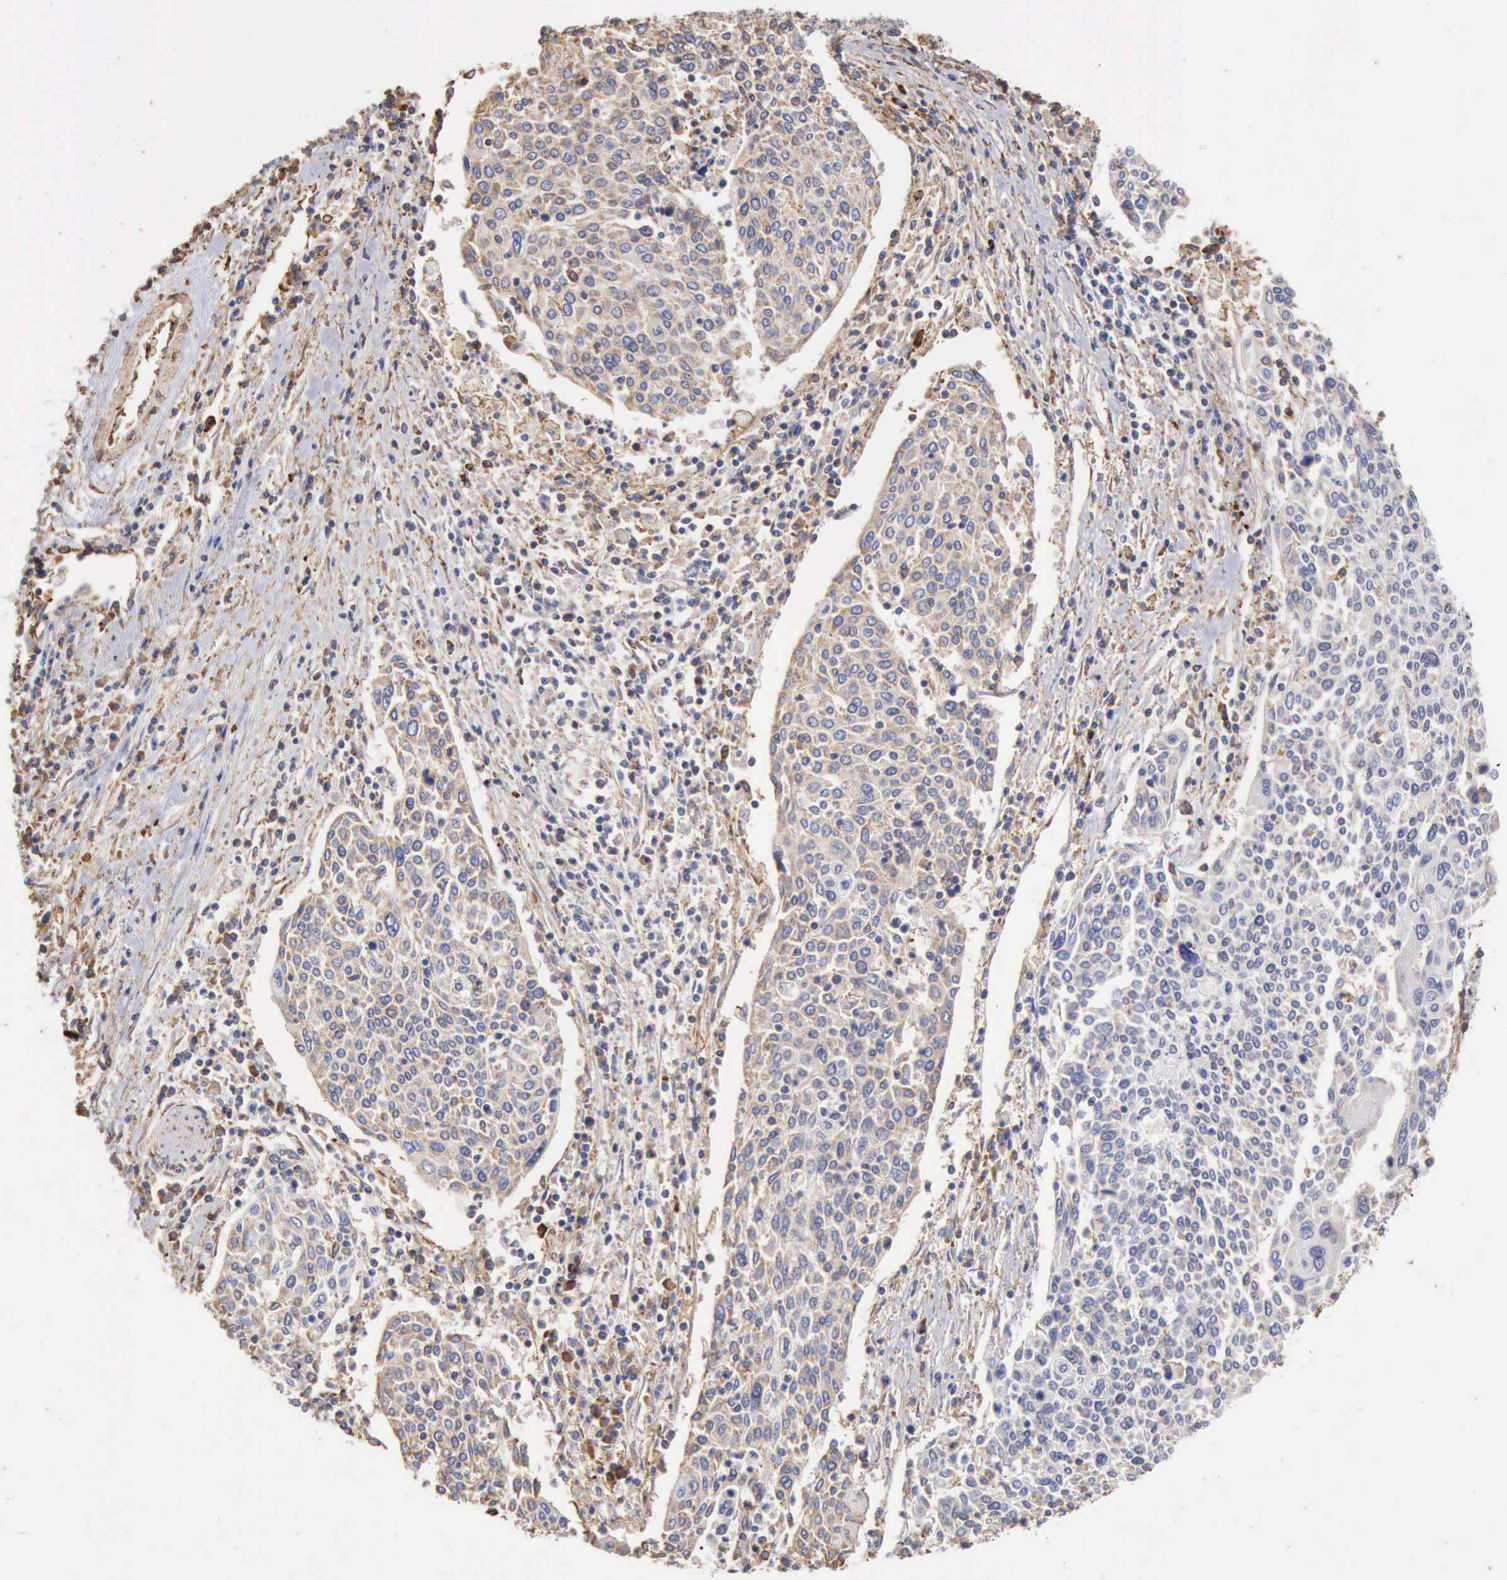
{"staining": {"intensity": "weak", "quantity": "25%-75%", "location": "cytoplasmic/membranous"}, "tissue": "cervical cancer", "cell_type": "Tumor cells", "image_type": "cancer", "snomed": [{"axis": "morphology", "description": "Squamous cell carcinoma, NOS"}, {"axis": "topography", "description": "Cervix"}], "caption": "Immunohistochemical staining of cervical cancer displays weak cytoplasmic/membranous protein expression in approximately 25%-75% of tumor cells.", "gene": "GPR101", "patient": {"sex": "female", "age": 40}}